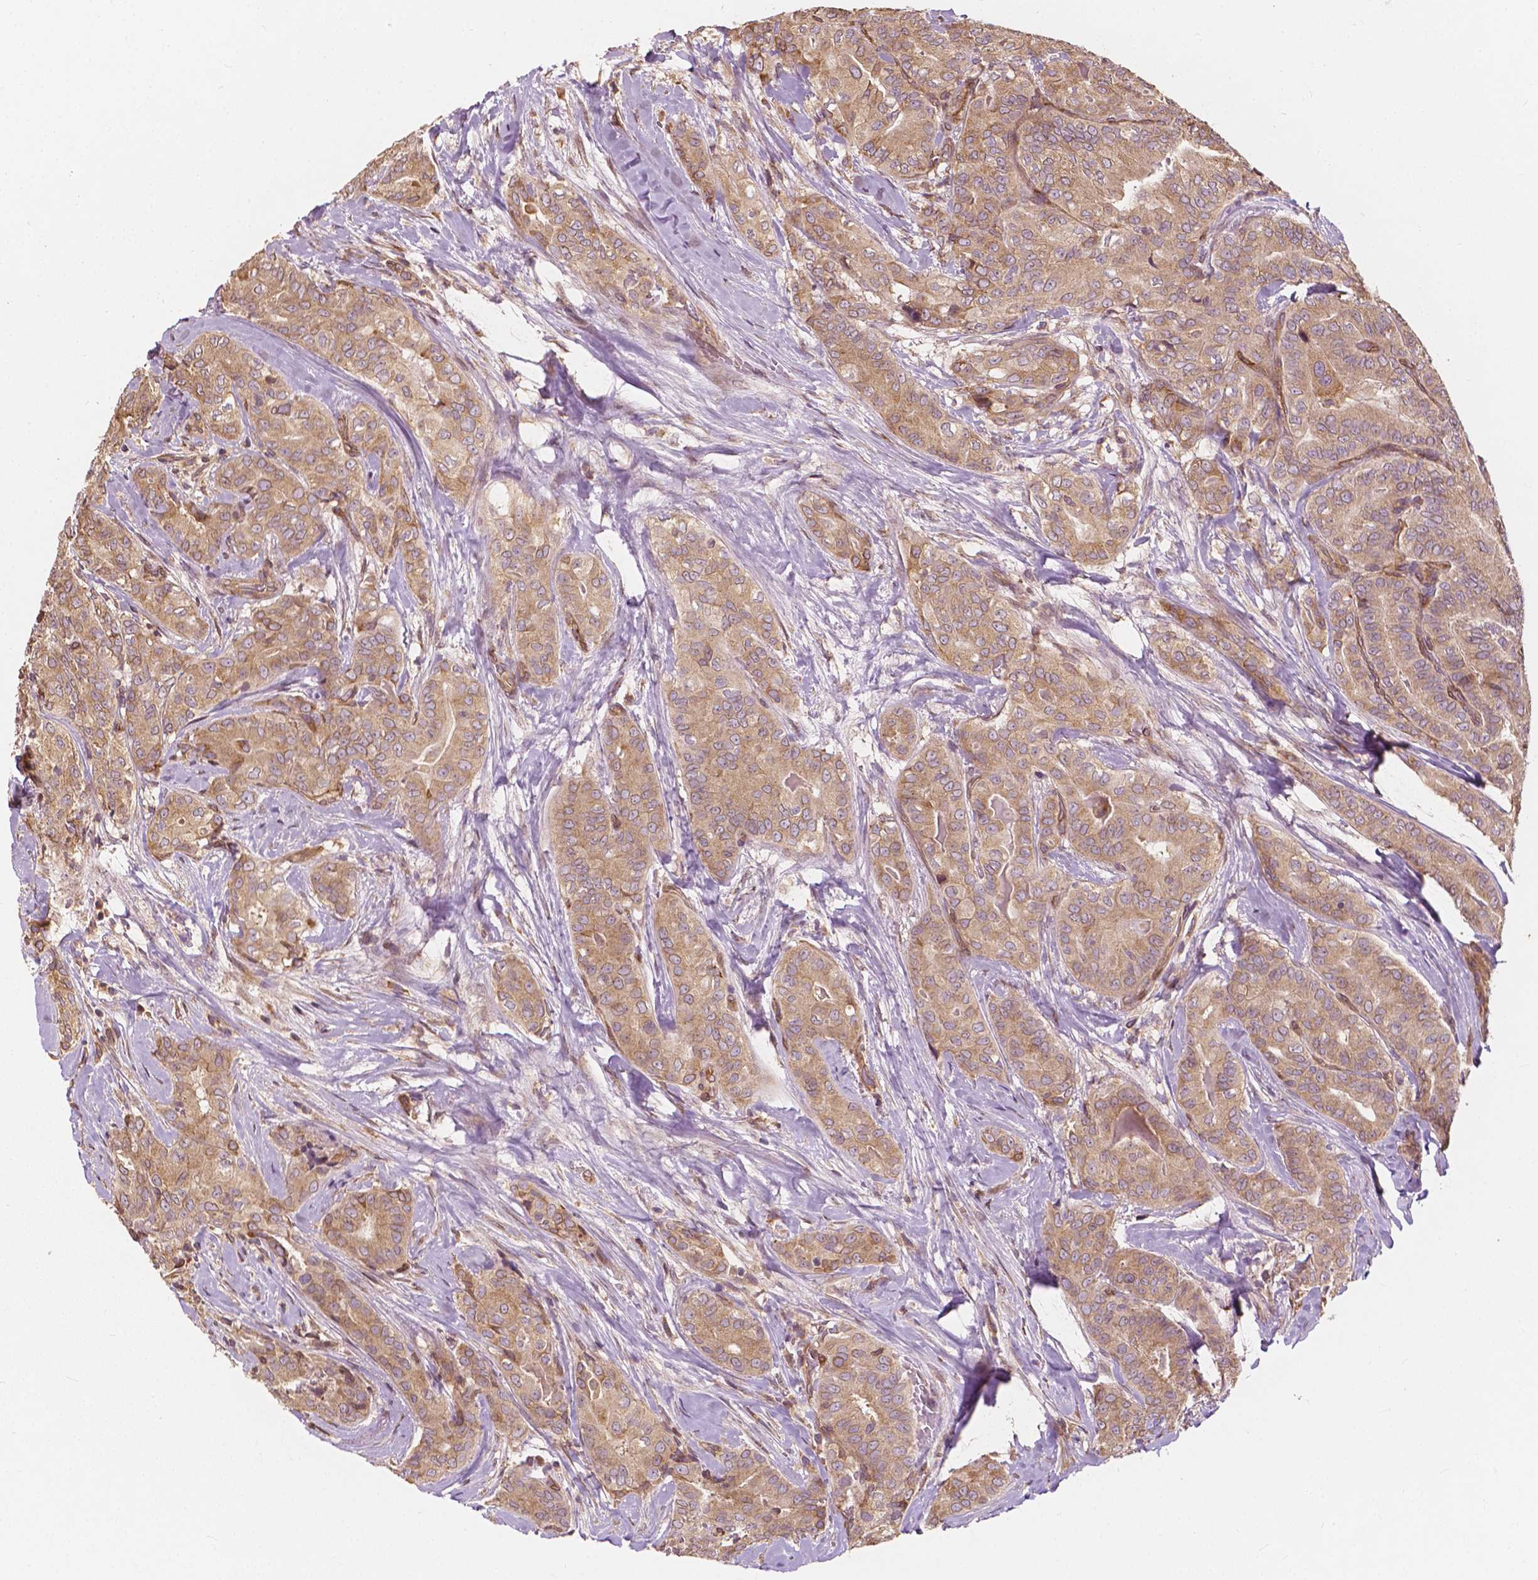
{"staining": {"intensity": "moderate", "quantity": ">75%", "location": "cytoplasmic/membranous"}, "tissue": "thyroid cancer", "cell_type": "Tumor cells", "image_type": "cancer", "snomed": [{"axis": "morphology", "description": "Papillary adenocarcinoma, NOS"}, {"axis": "topography", "description": "Thyroid gland"}], "caption": "Protein staining demonstrates moderate cytoplasmic/membranous expression in approximately >75% of tumor cells in papillary adenocarcinoma (thyroid).", "gene": "G3BP1", "patient": {"sex": "male", "age": 61}}